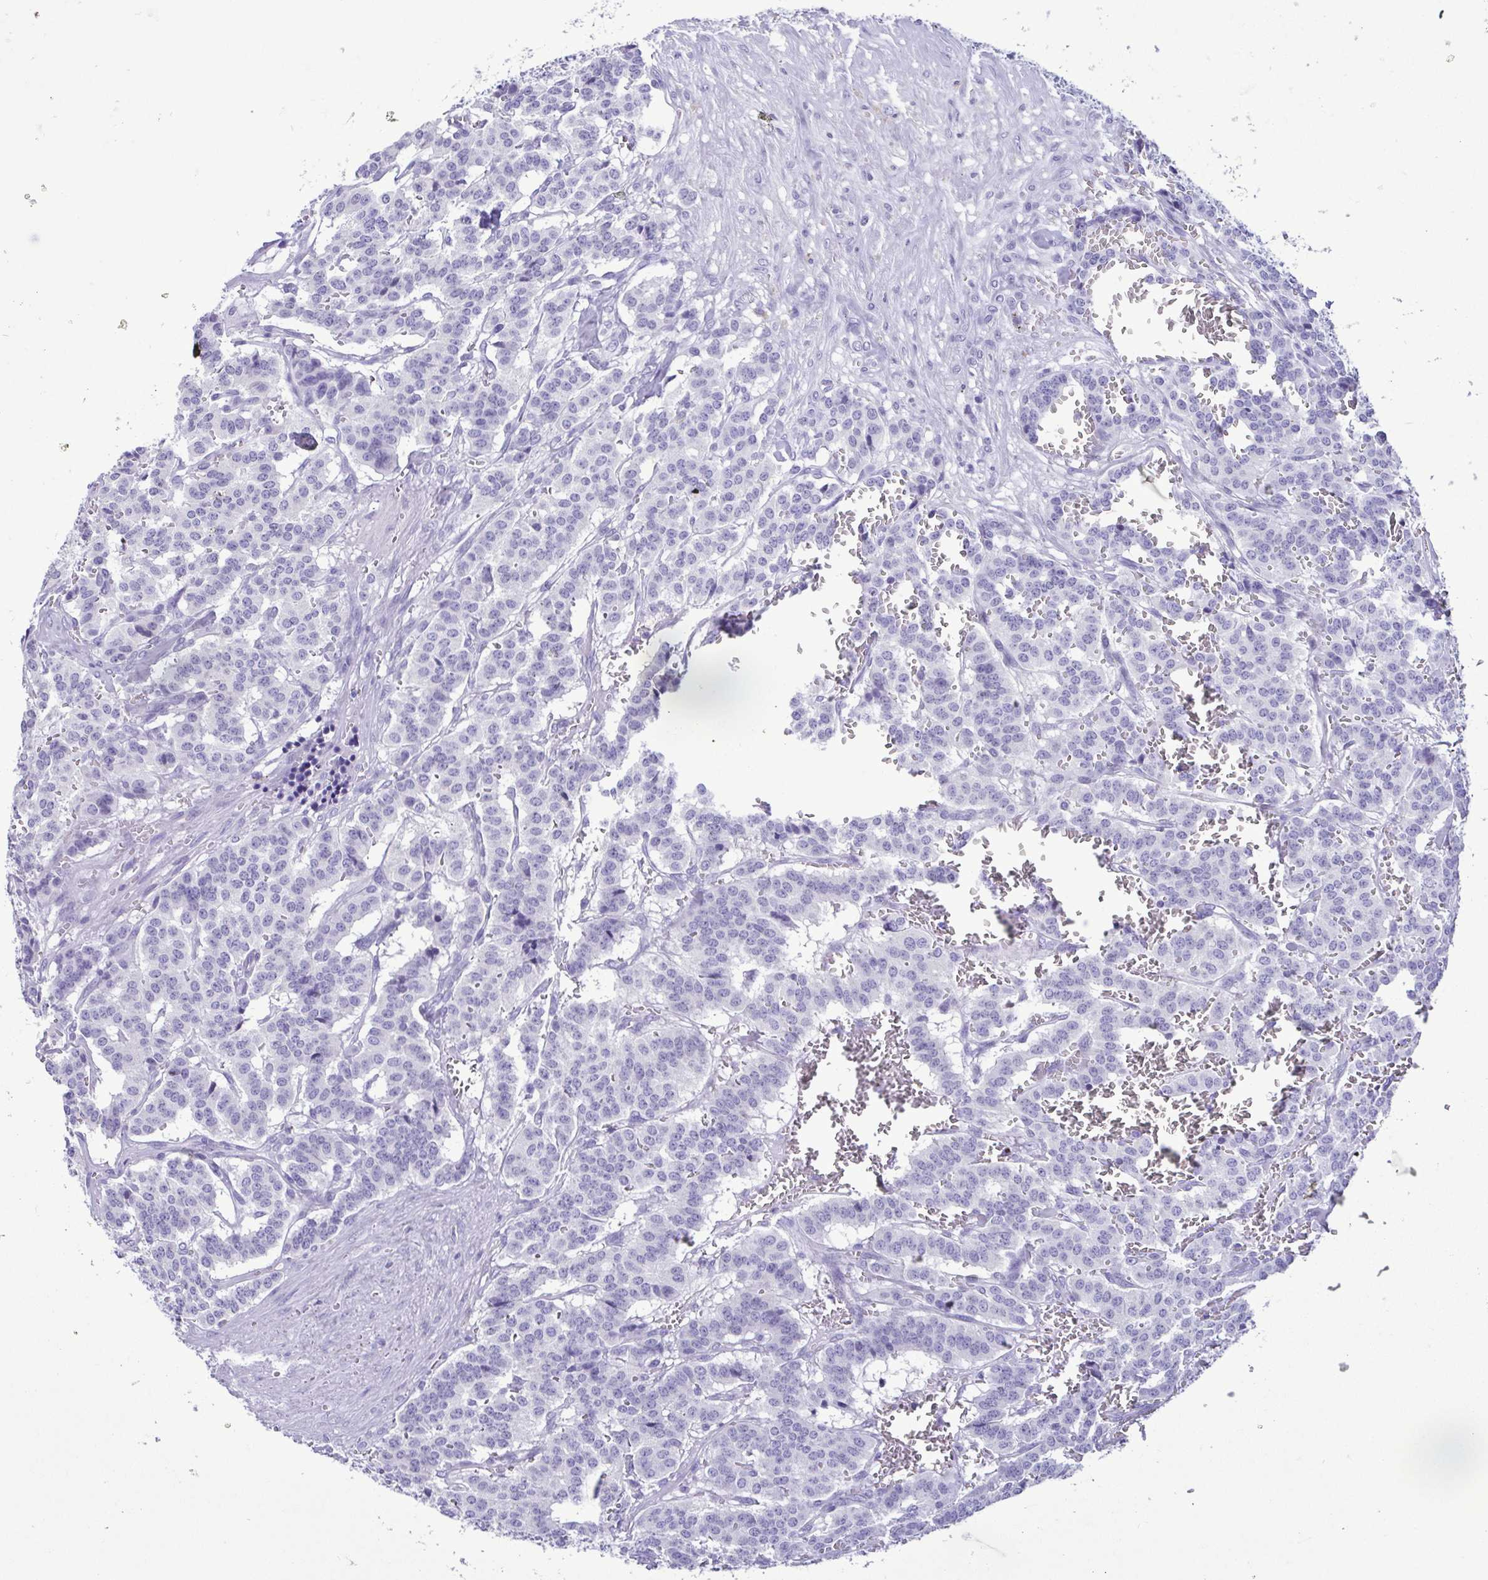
{"staining": {"intensity": "negative", "quantity": "none", "location": "none"}, "tissue": "carcinoid", "cell_type": "Tumor cells", "image_type": "cancer", "snomed": [{"axis": "morphology", "description": "Normal tissue, NOS"}, {"axis": "morphology", "description": "Carcinoid, malignant, NOS"}, {"axis": "topography", "description": "Lung"}], "caption": "This image is of carcinoid stained with immunohistochemistry to label a protein in brown with the nuclei are counter-stained blue. There is no expression in tumor cells.", "gene": "SPATA16", "patient": {"sex": "female", "age": 46}}